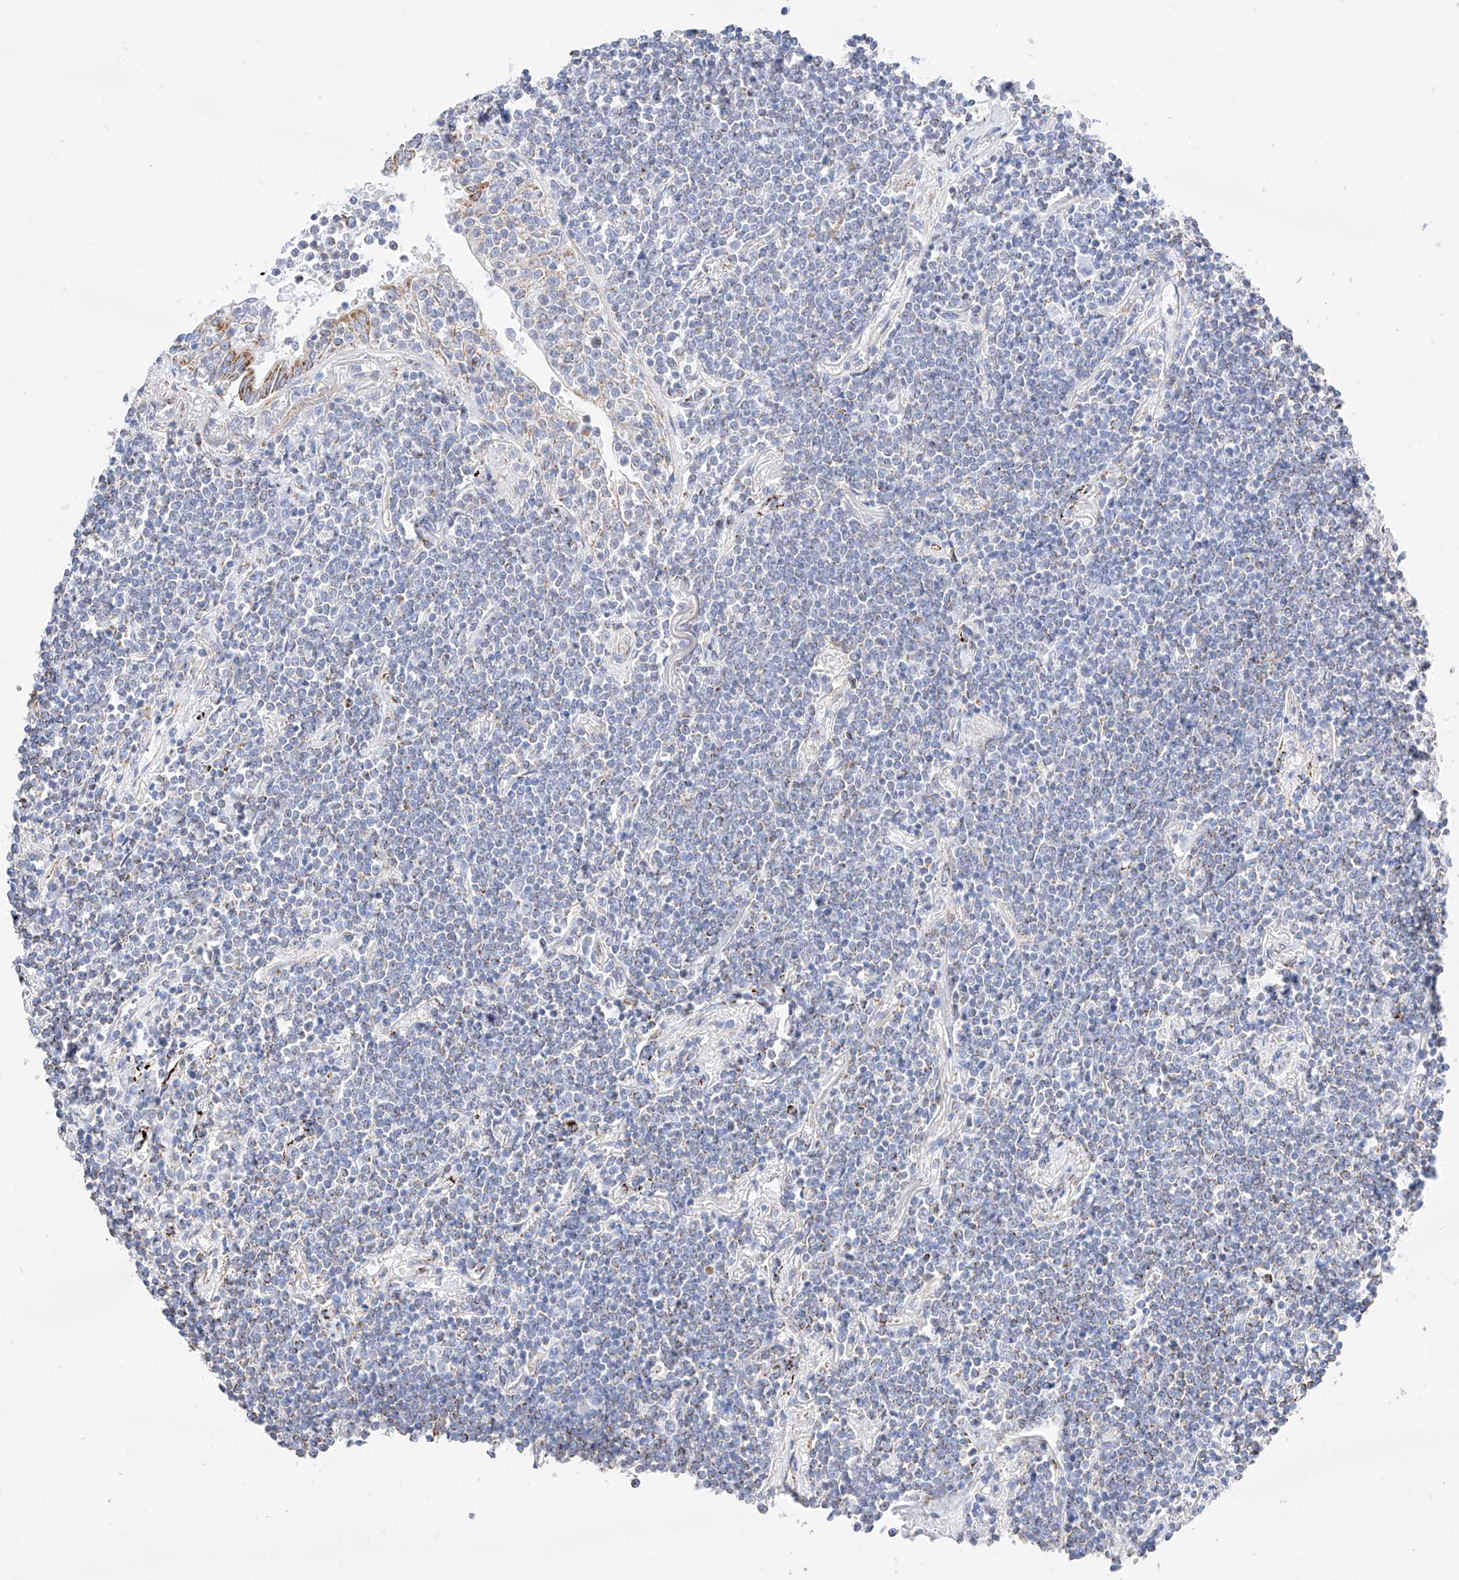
{"staining": {"intensity": "moderate", "quantity": "25%-75%", "location": "cytoplasmic/membranous"}, "tissue": "lymphoma", "cell_type": "Tumor cells", "image_type": "cancer", "snomed": [{"axis": "morphology", "description": "Malignant lymphoma, non-Hodgkin's type, Low grade"}, {"axis": "topography", "description": "Lung"}], "caption": "Protein positivity by immunohistochemistry (IHC) reveals moderate cytoplasmic/membranous staining in approximately 25%-75% of tumor cells in malignant lymphoma, non-Hodgkin's type (low-grade). The staining was performed using DAB, with brown indicating positive protein expression. Nuclei are stained blue with hematoxylin.", "gene": "C6orf62", "patient": {"sex": "female", "age": 71}}